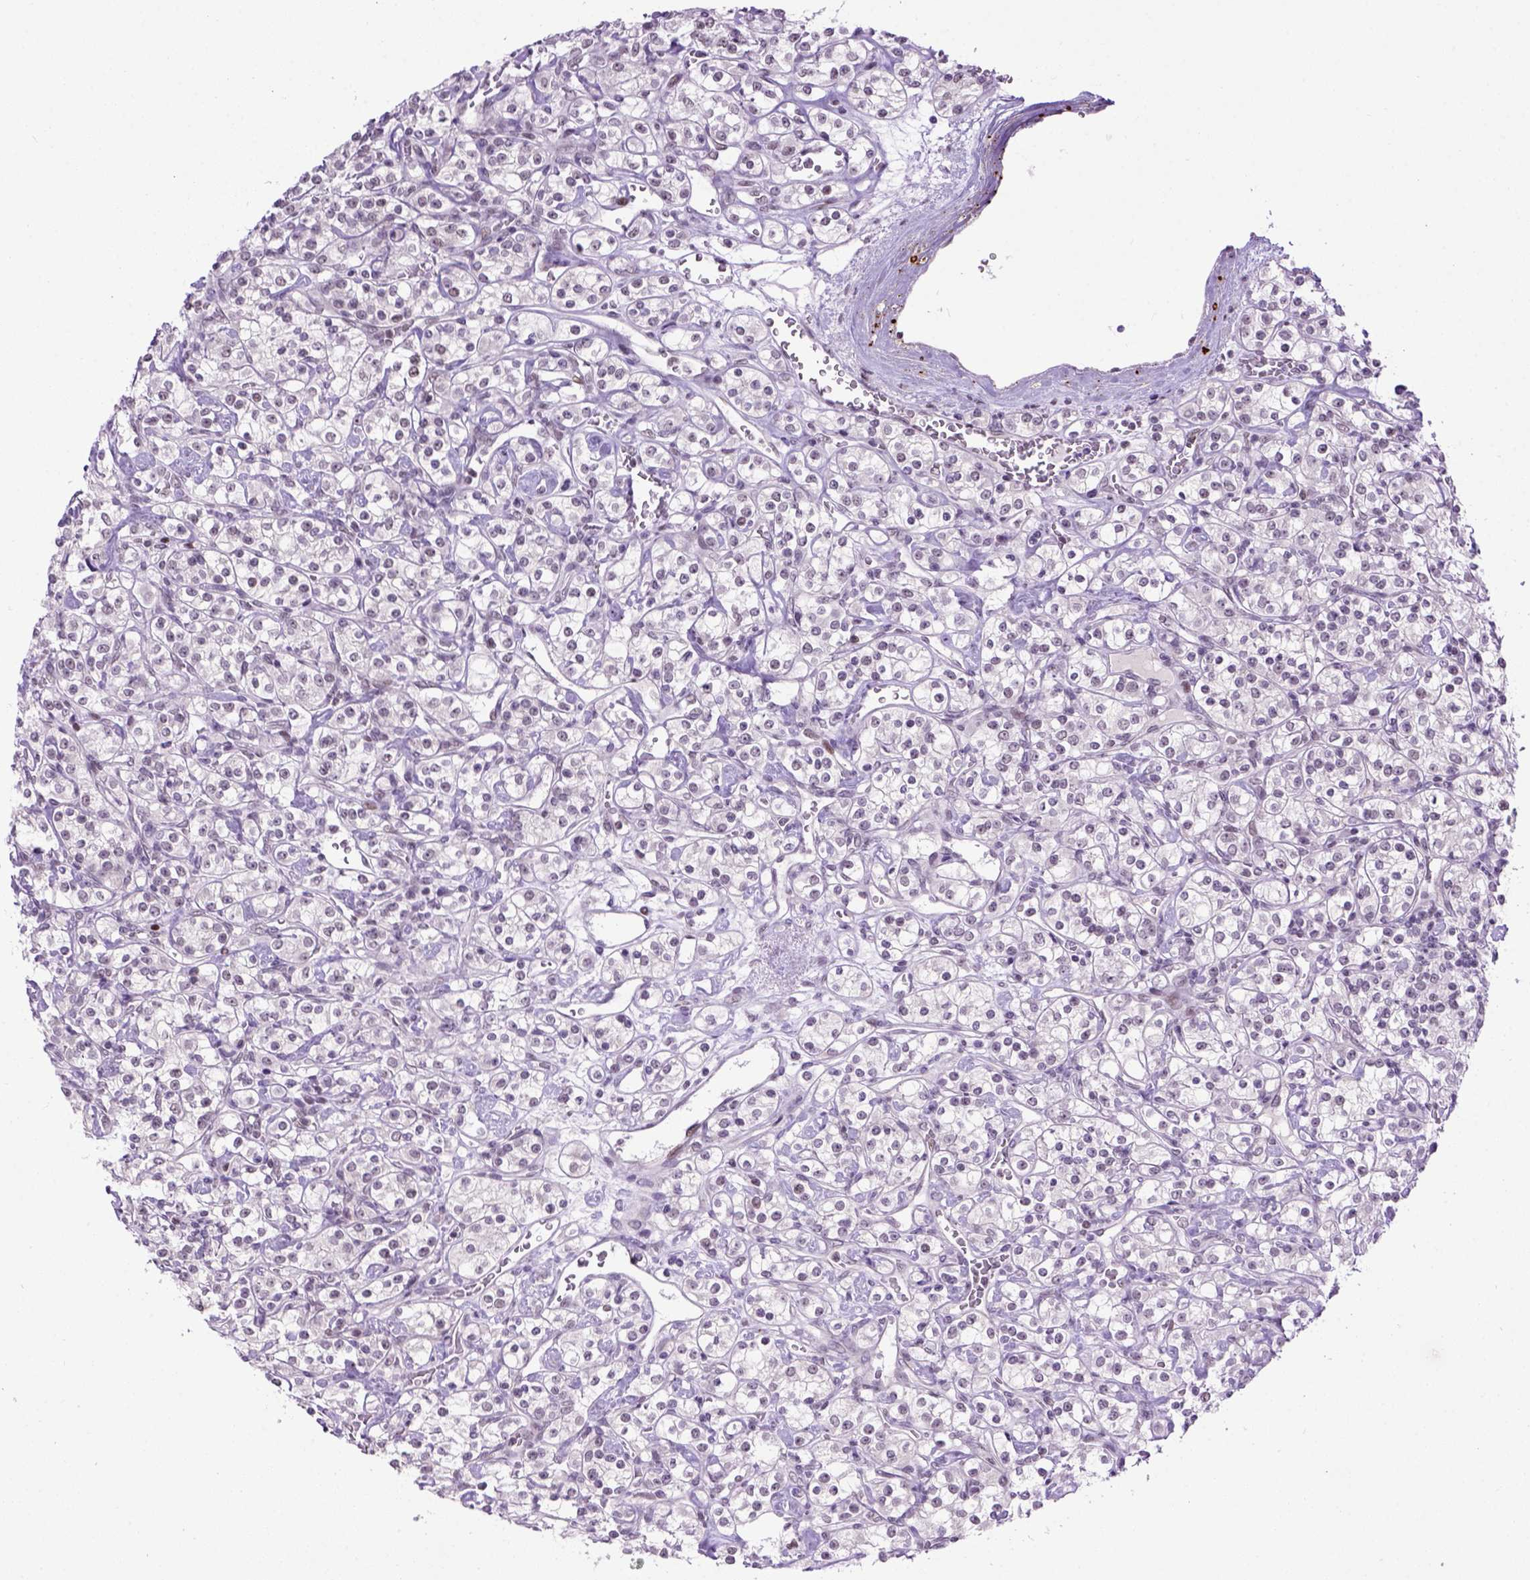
{"staining": {"intensity": "weak", "quantity": "<25%", "location": "nuclear"}, "tissue": "renal cancer", "cell_type": "Tumor cells", "image_type": "cancer", "snomed": [{"axis": "morphology", "description": "Adenocarcinoma, NOS"}, {"axis": "topography", "description": "Kidney"}], "caption": "Renal cancer was stained to show a protein in brown. There is no significant positivity in tumor cells. (DAB immunohistochemistry visualized using brightfield microscopy, high magnification).", "gene": "TBPL1", "patient": {"sex": "male", "age": 77}}